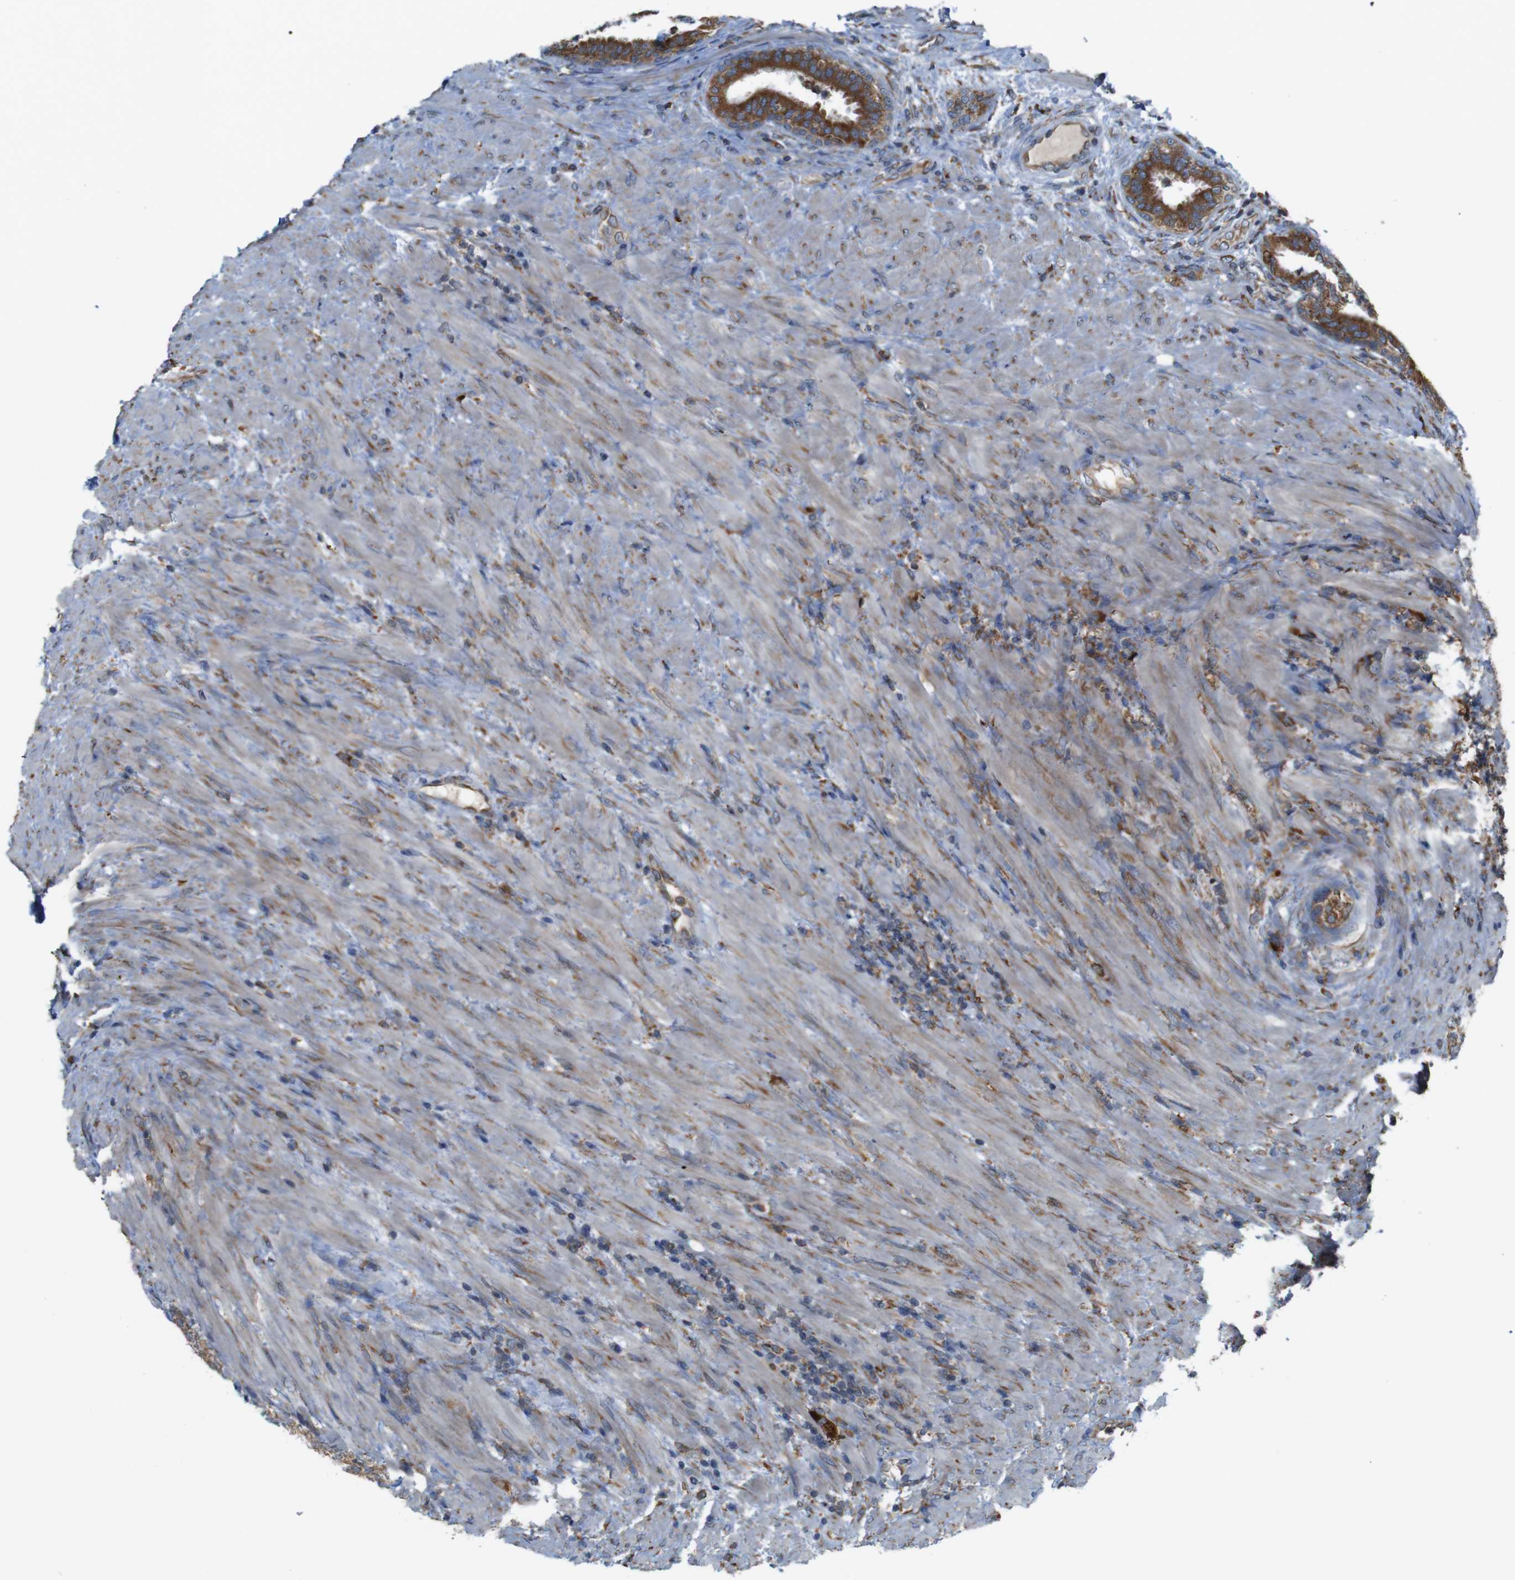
{"staining": {"intensity": "strong", "quantity": ">75%", "location": "cytoplasmic/membranous"}, "tissue": "prostate", "cell_type": "Glandular cells", "image_type": "normal", "snomed": [{"axis": "morphology", "description": "Normal tissue, NOS"}, {"axis": "topography", "description": "Prostate"}], "caption": "The histopathology image reveals staining of benign prostate, revealing strong cytoplasmic/membranous protein positivity (brown color) within glandular cells.", "gene": "UGGT1", "patient": {"sex": "male", "age": 76}}